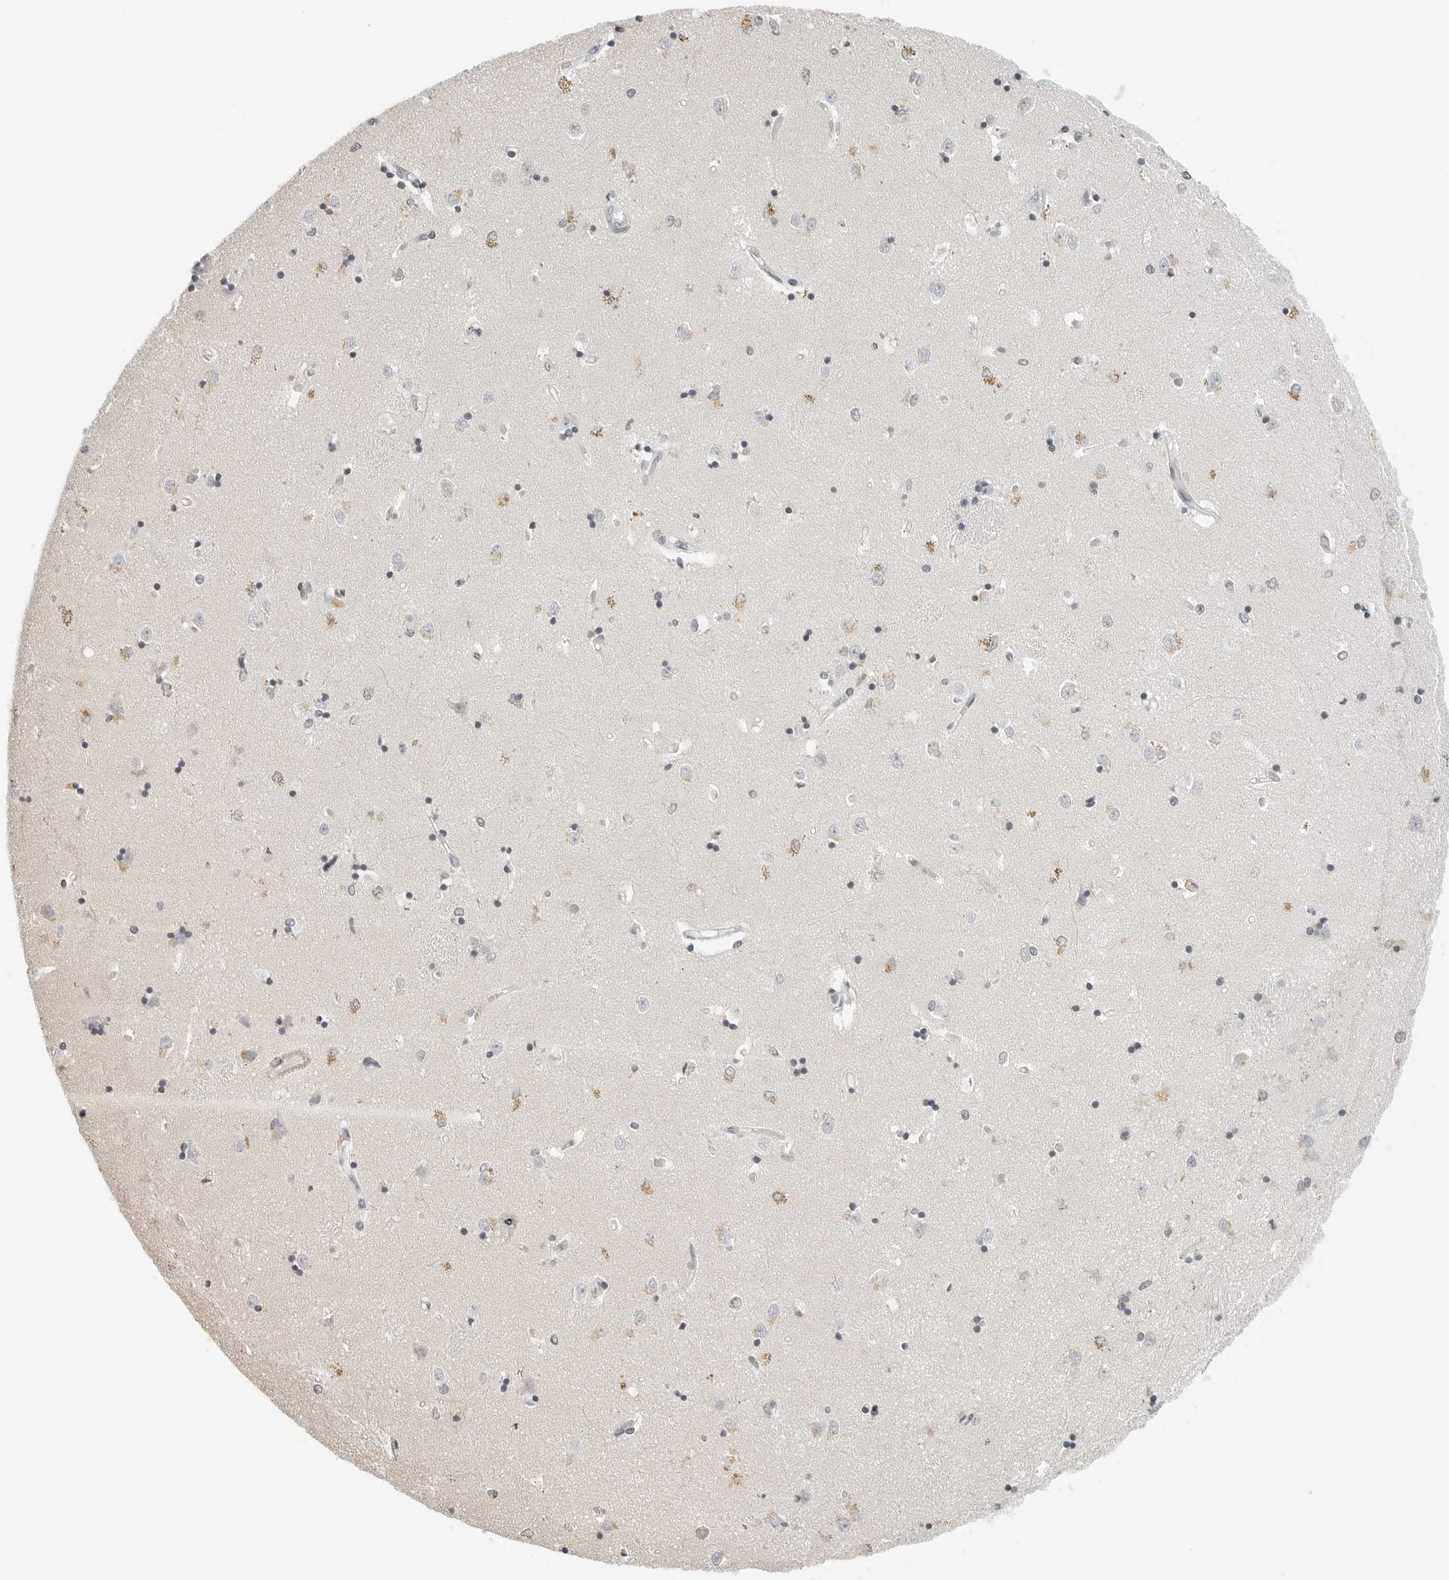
{"staining": {"intensity": "weak", "quantity": "25%-75%", "location": "cytoplasmic/membranous"}, "tissue": "caudate", "cell_type": "Glial cells", "image_type": "normal", "snomed": [{"axis": "morphology", "description": "Normal tissue, NOS"}, {"axis": "topography", "description": "Lateral ventricle wall"}], "caption": "Glial cells show low levels of weak cytoplasmic/membranous positivity in approximately 25%-75% of cells in normal human caudate.", "gene": "NTMT2", "patient": {"sex": "male", "age": 45}}